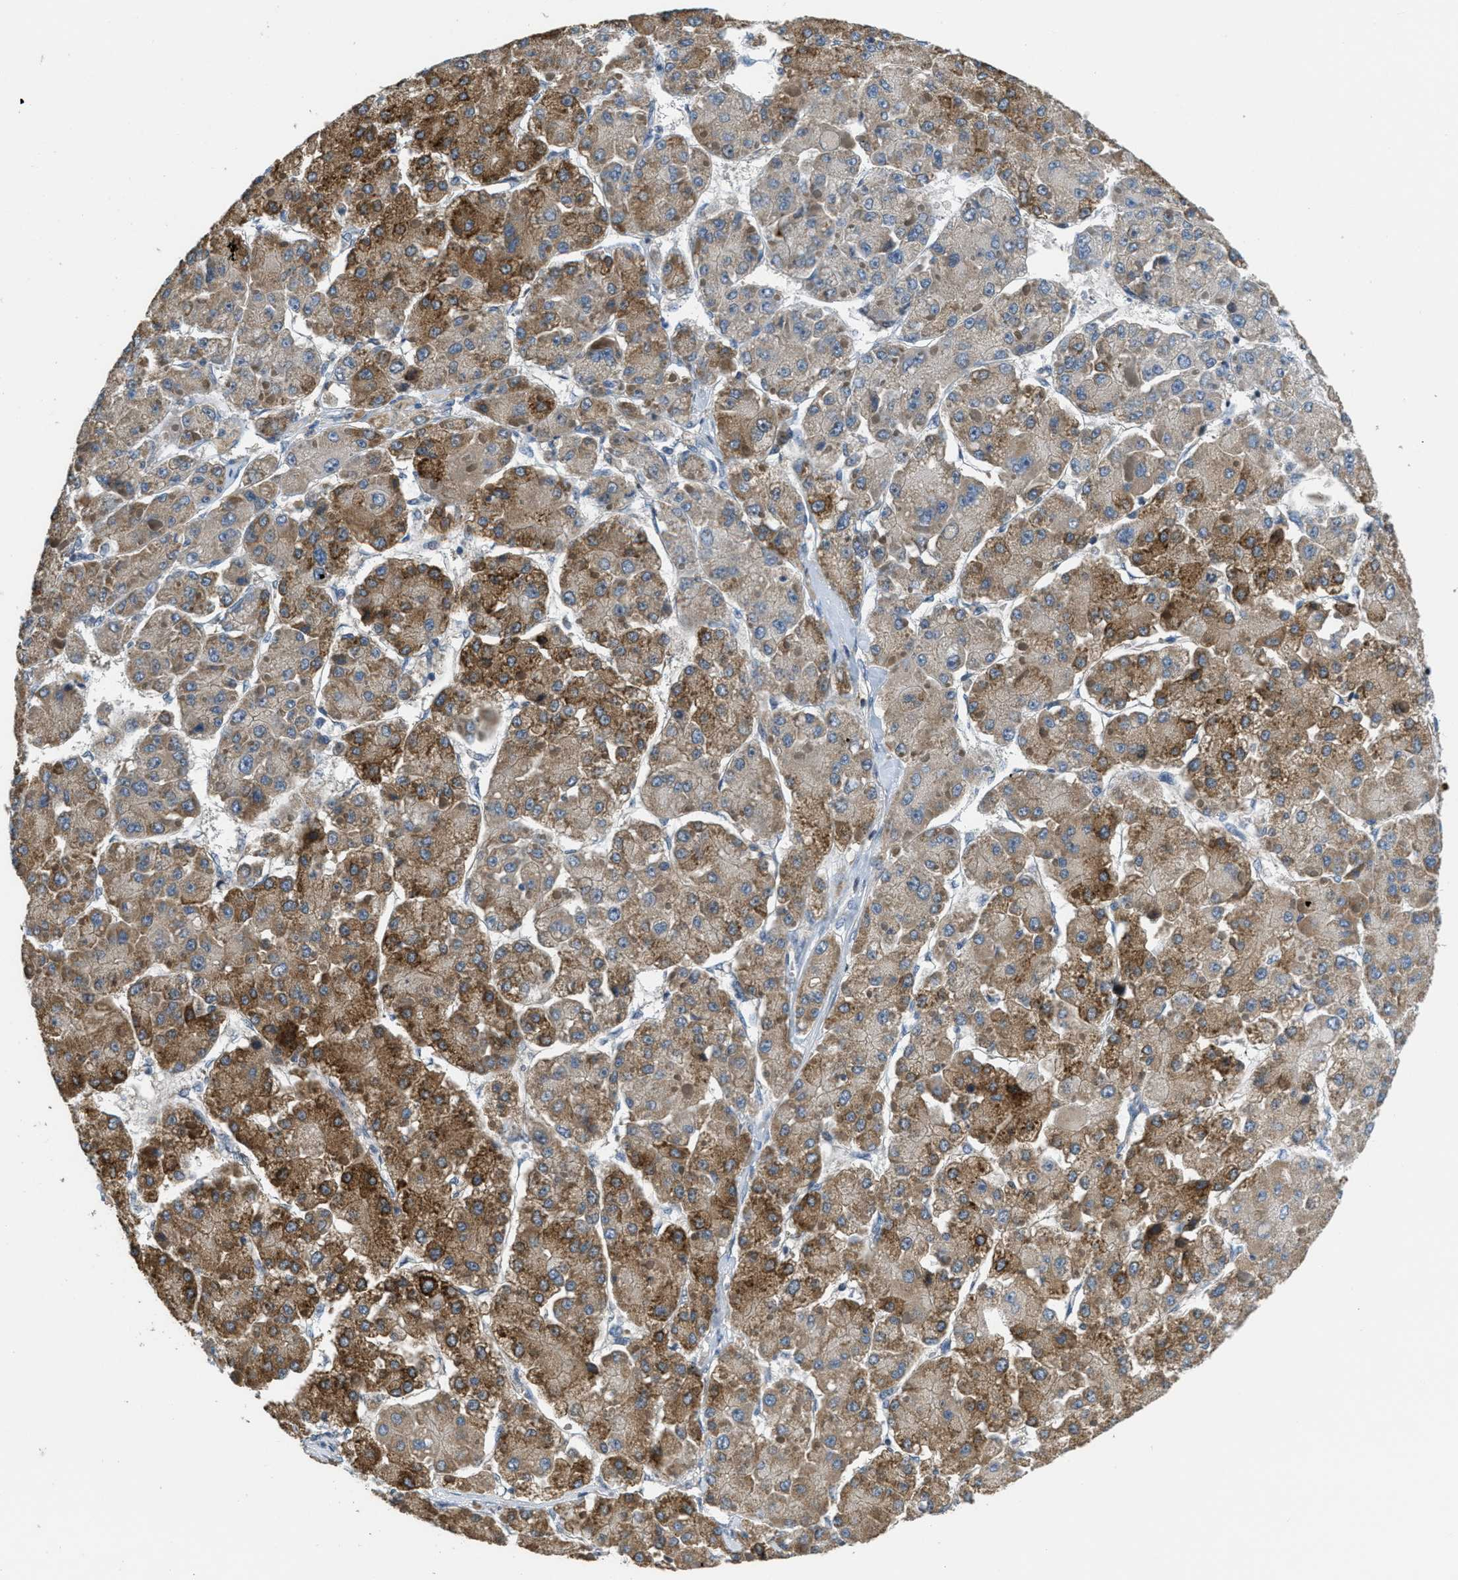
{"staining": {"intensity": "moderate", "quantity": ">75%", "location": "cytoplasmic/membranous"}, "tissue": "liver cancer", "cell_type": "Tumor cells", "image_type": "cancer", "snomed": [{"axis": "morphology", "description": "Carcinoma, Hepatocellular, NOS"}, {"axis": "topography", "description": "Liver"}], "caption": "The histopathology image exhibits a brown stain indicating the presence of a protein in the cytoplasmic/membranous of tumor cells in liver cancer. (Stains: DAB in brown, nuclei in blue, Microscopy: brightfield microscopy at high magnification).", "gene": "NAT1", "patient": {"sex": "female", "age": 73}}